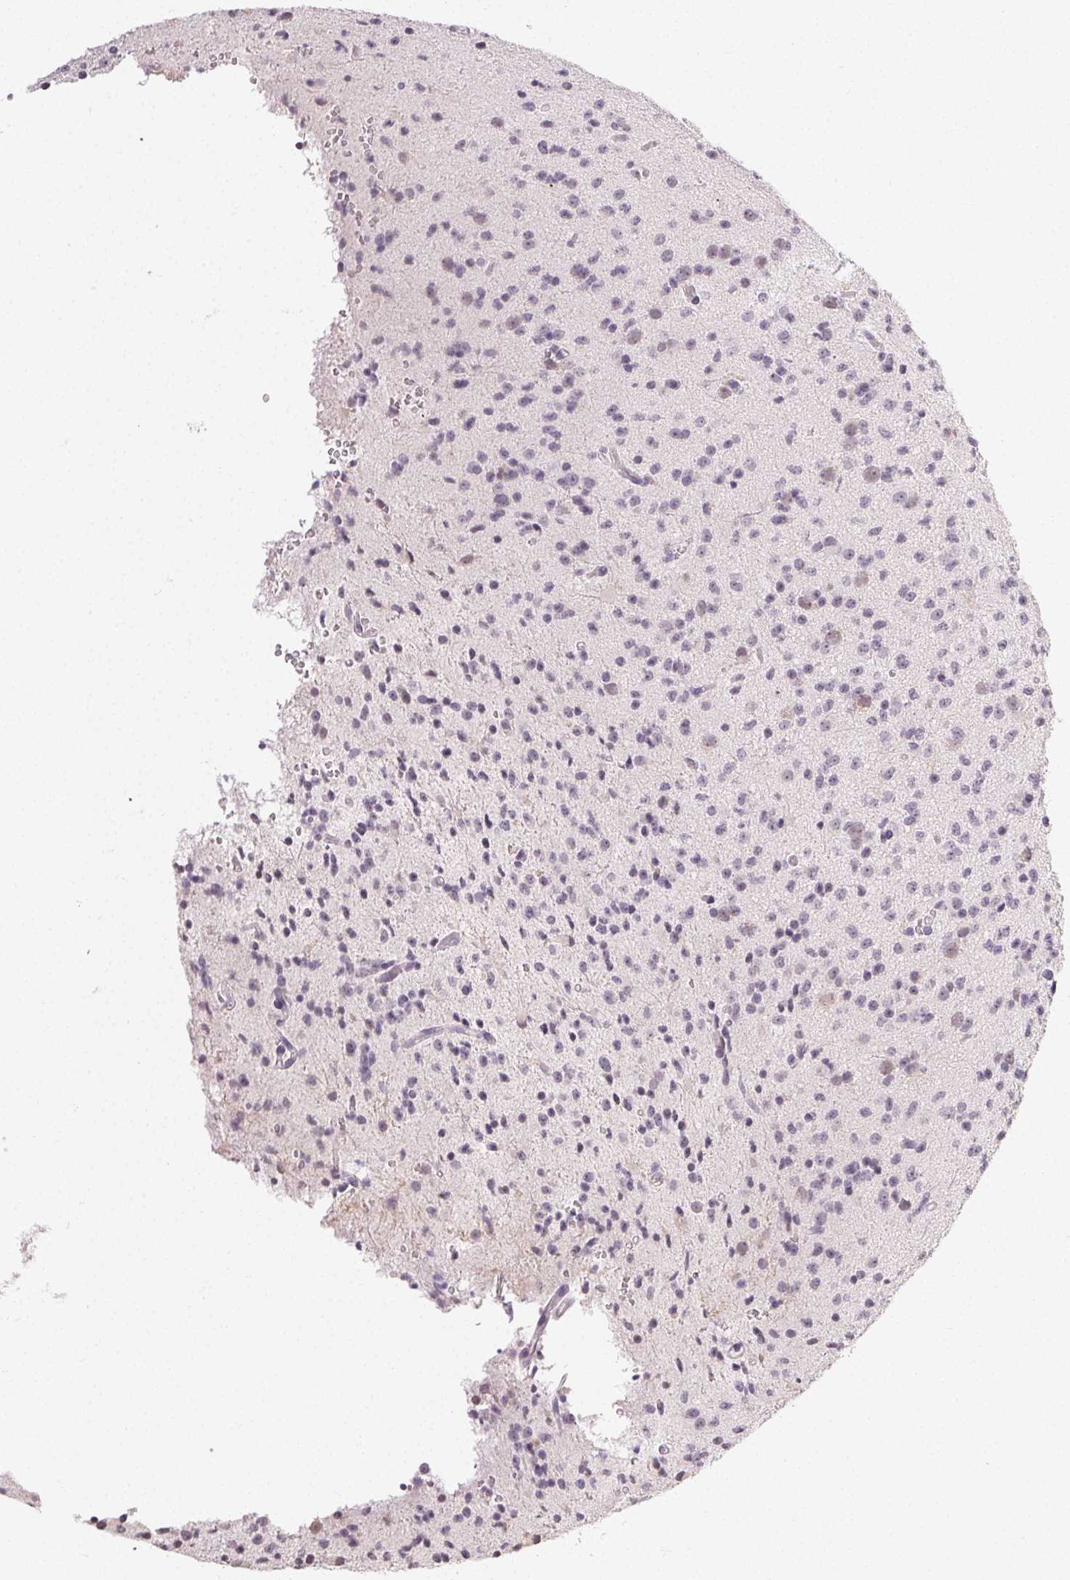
{"staining": {"intensity": "negative", "quantity": "none", "location": "none"}, "tissue": "glioma", "cell_type": "Tumor cells", "image_type": "cancer", "snomed": [{"axis": "morphology", "description": "Glioma, malignant, High grade"}, {"axis": "topography", "description": "Brain"}], "caption": "A micrograph of glioma stained for a protein demonstrates no brown staining in tumor cells.", "gene": "TMEM174", "patient": {"sex": "male", "age": 36}}